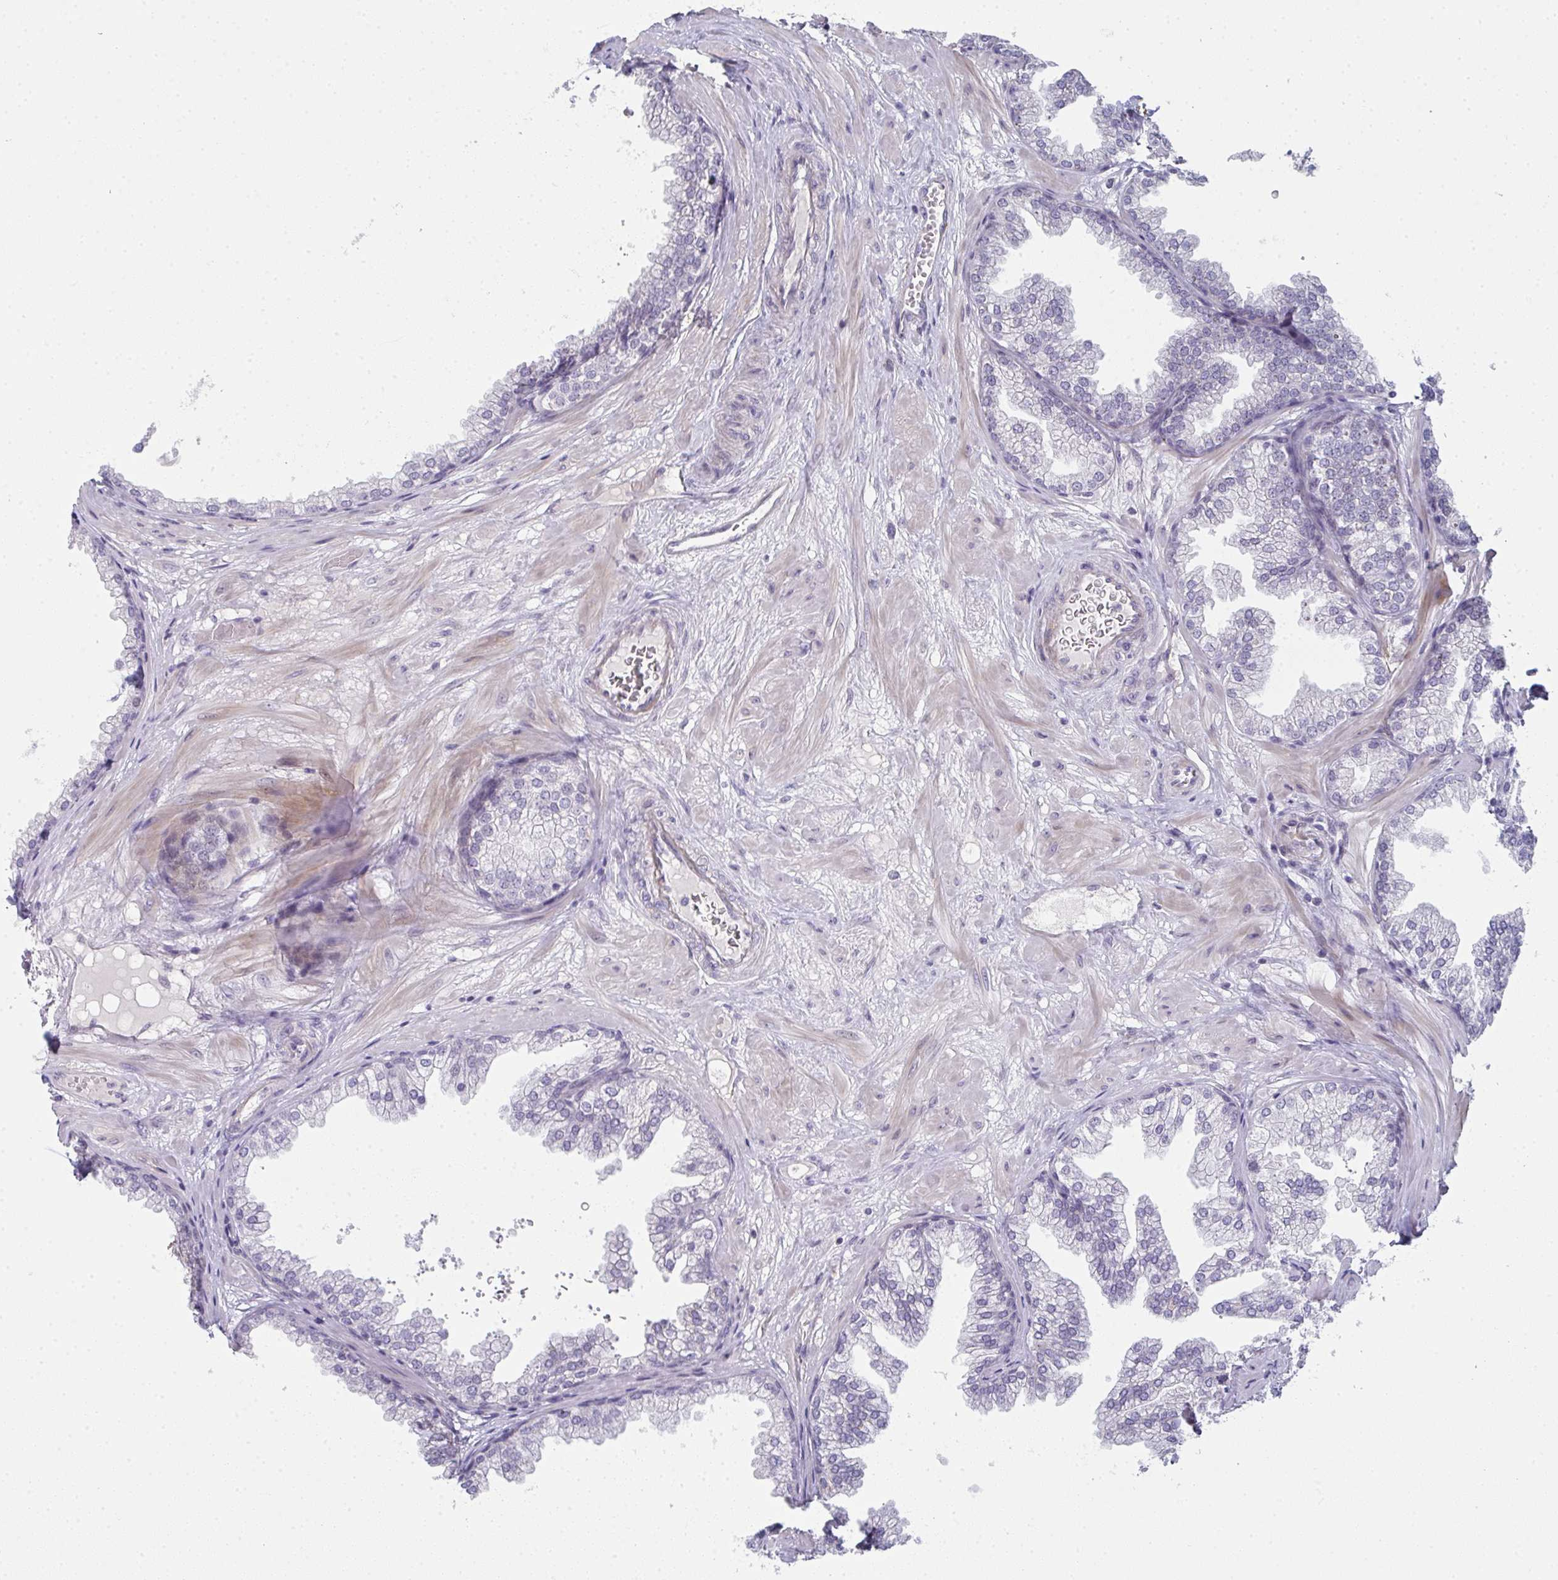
{"staining": {"intensity": "negative", "quantity": "none", "location": "none"}, "tissue": "prostate", "cell_type": "Glandular cells", "image_type": "normal", "snomed": [{"axis": "morphology", "description": "Normal tissue, NOS"}, {"axis": "topography", "description": "Prostate"}], "caption": "High power microscopy histopathology image of an immunohistochemistry (IHC) micrograph of benign prostate, revealing no significant positivity in glandular cells.", "gene": "A1CF", "patient": {"sex": "male", "age": 37}}